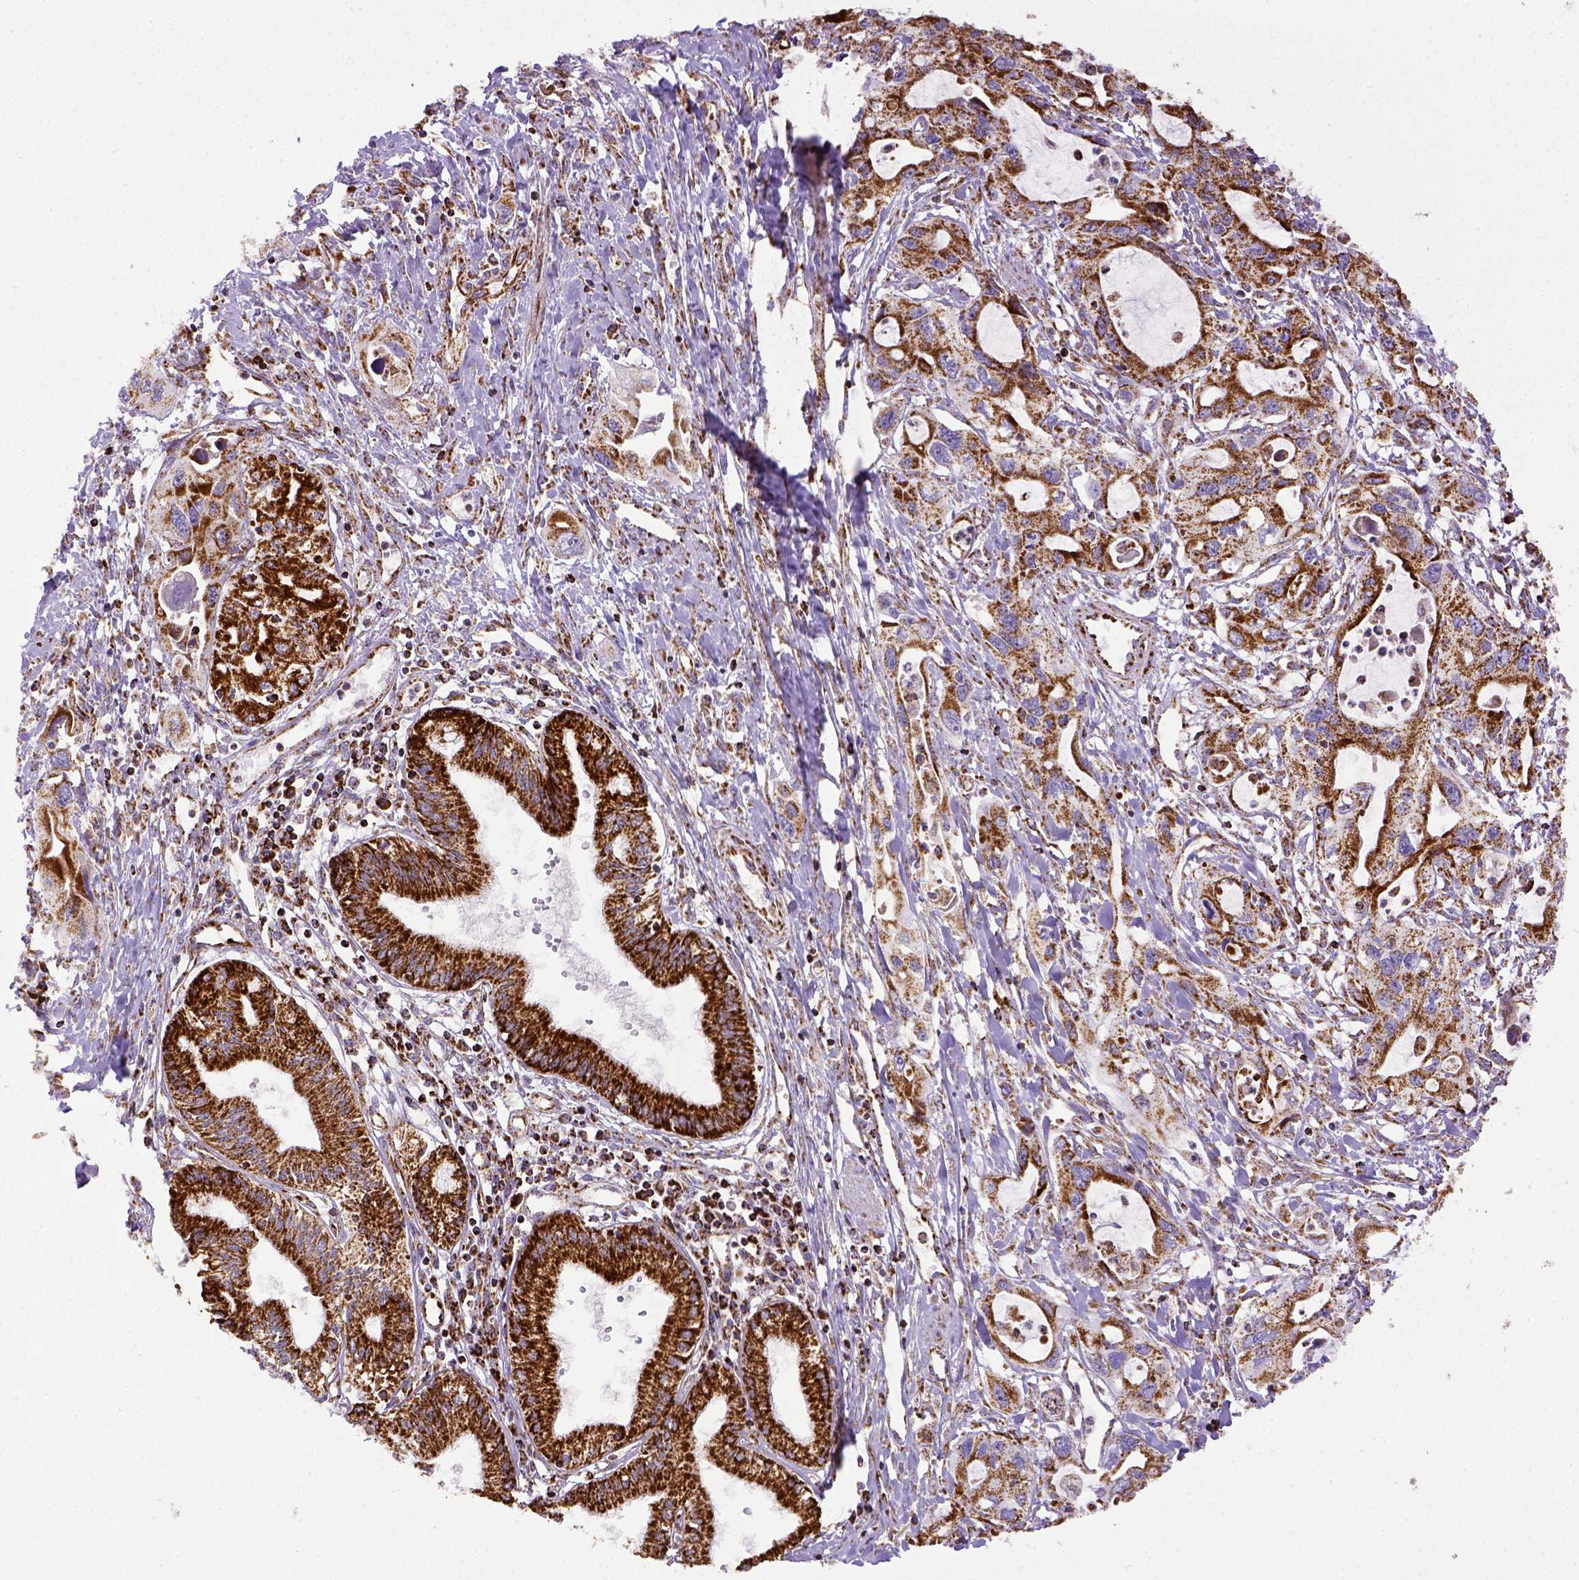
{"staining": {"intensity": "strong", "quantity": ">75%", "location": "cytoplasmic/membranous"}, "tissue": "pancreatic cancer", "cell_type": "Tumor cells", "image_type": "cancer", "snomed": [{"axis": "morphology", "description": "Adenocarcinoma, NOS"}, {"axis": "topography", "description": "Pancreas"}], "caption": "A brown stain highlights strong cytoplasmic/membranous expression of a protein in human pancreatic adenocarcinoma tumor cells.", "gene": "MT-CO1", "patient": {"sex": "male", "age": 60}}